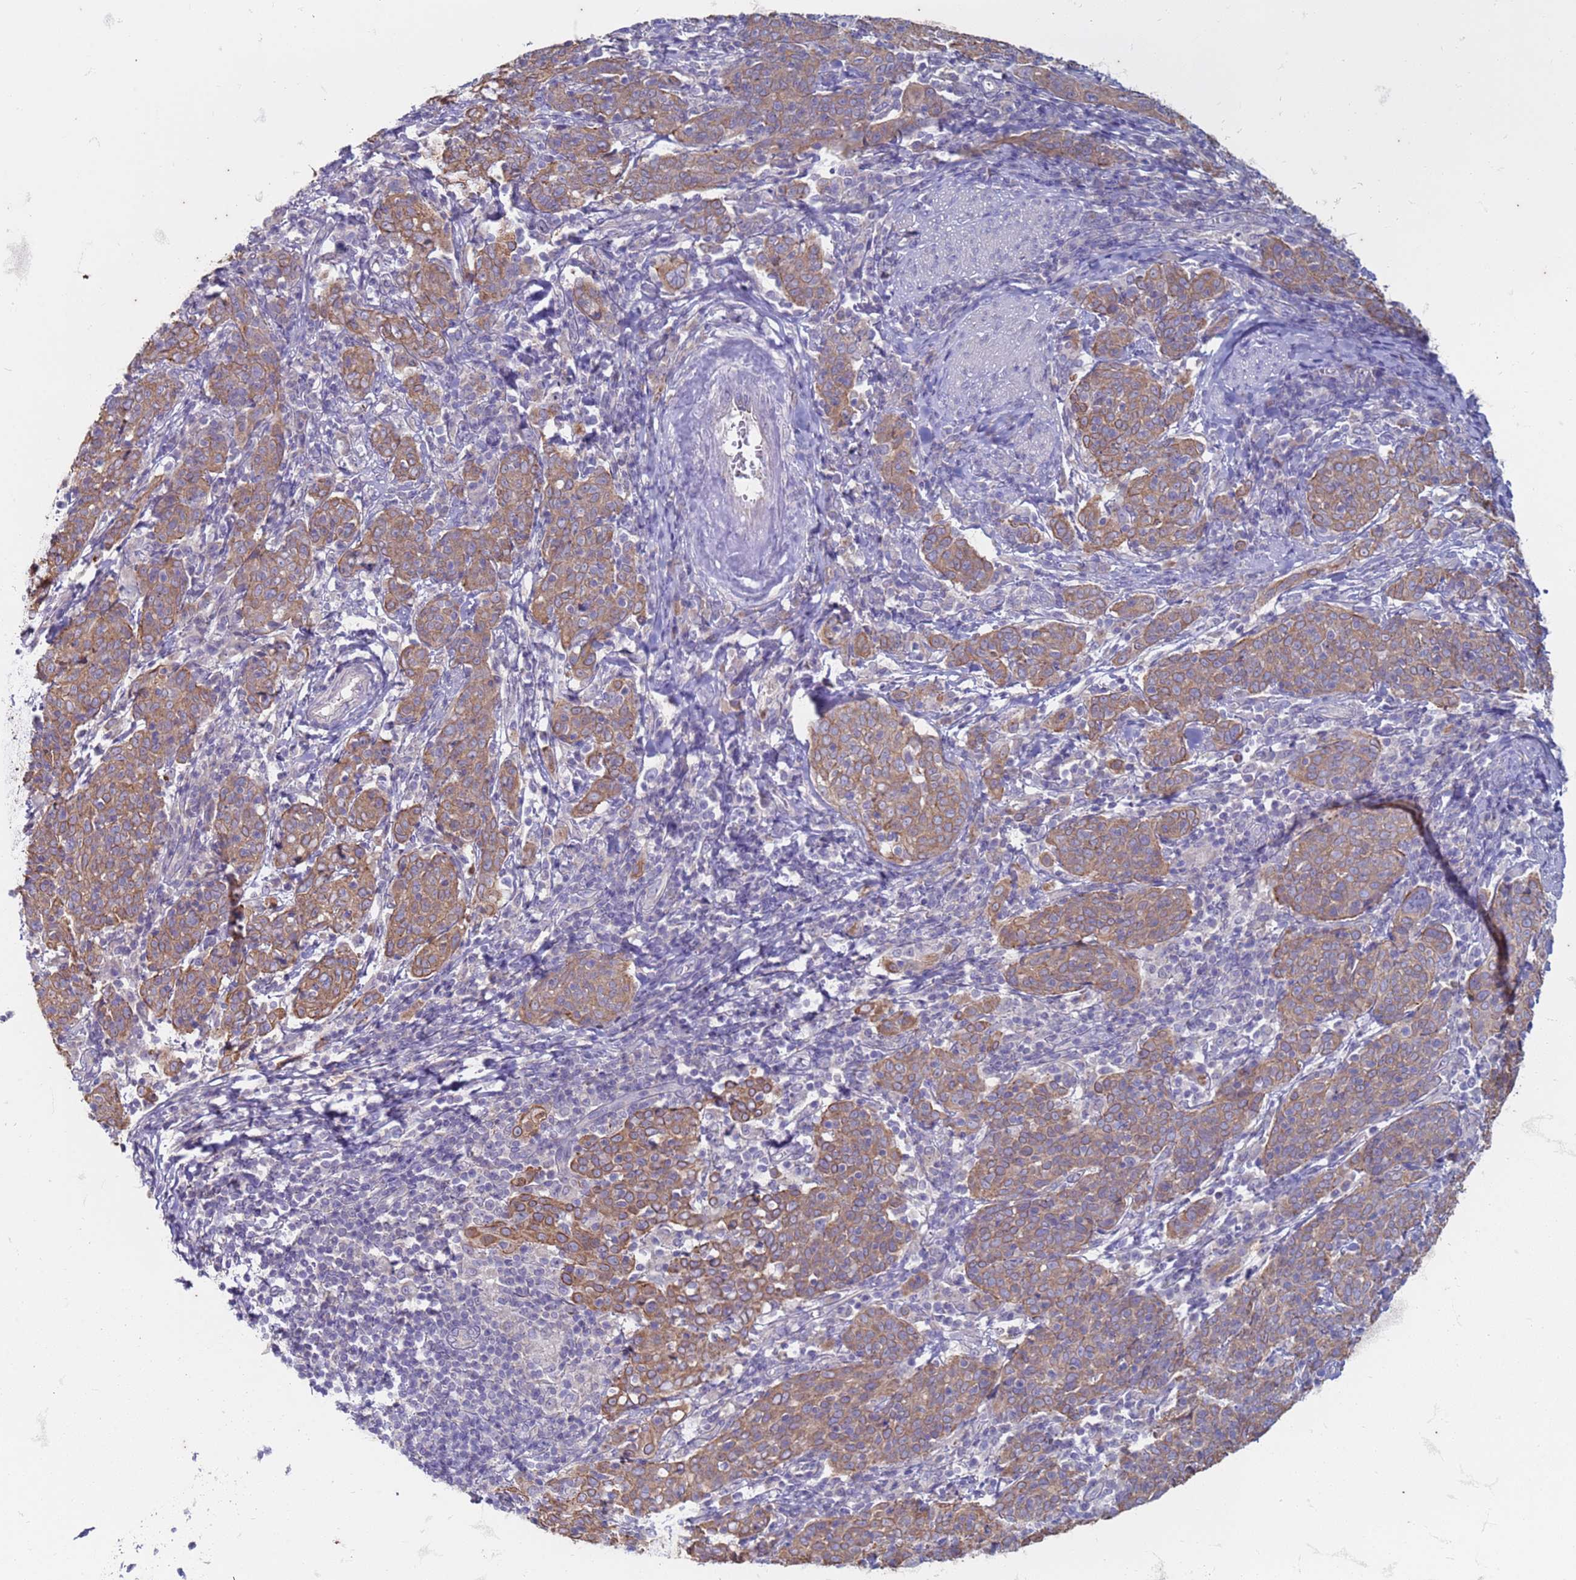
{"staining": {"intensity": "moderate", "quantity": "25%-75%", "location": "cytoplasmic/membranous"}, "tissue": "cervical cancer", "cell_type": "Tumor cells", "image_type": "cancer", "snomed": [{"axis": "morphology", "description": "Squamous cell carcinoma, NOS"}, {"axis": "topography", "description": "Cervix"}], "caption": "The histopathology image shows a brown stain indicating the presence of a protein in the cytoplasmic/membranous of tumor cells in cervical squamous cell carcinoma. (Brightfield microscopy of DAB IHC at high magnification).", "gene": "SUCO", "patient": {"sex": "female", "age": 67}}